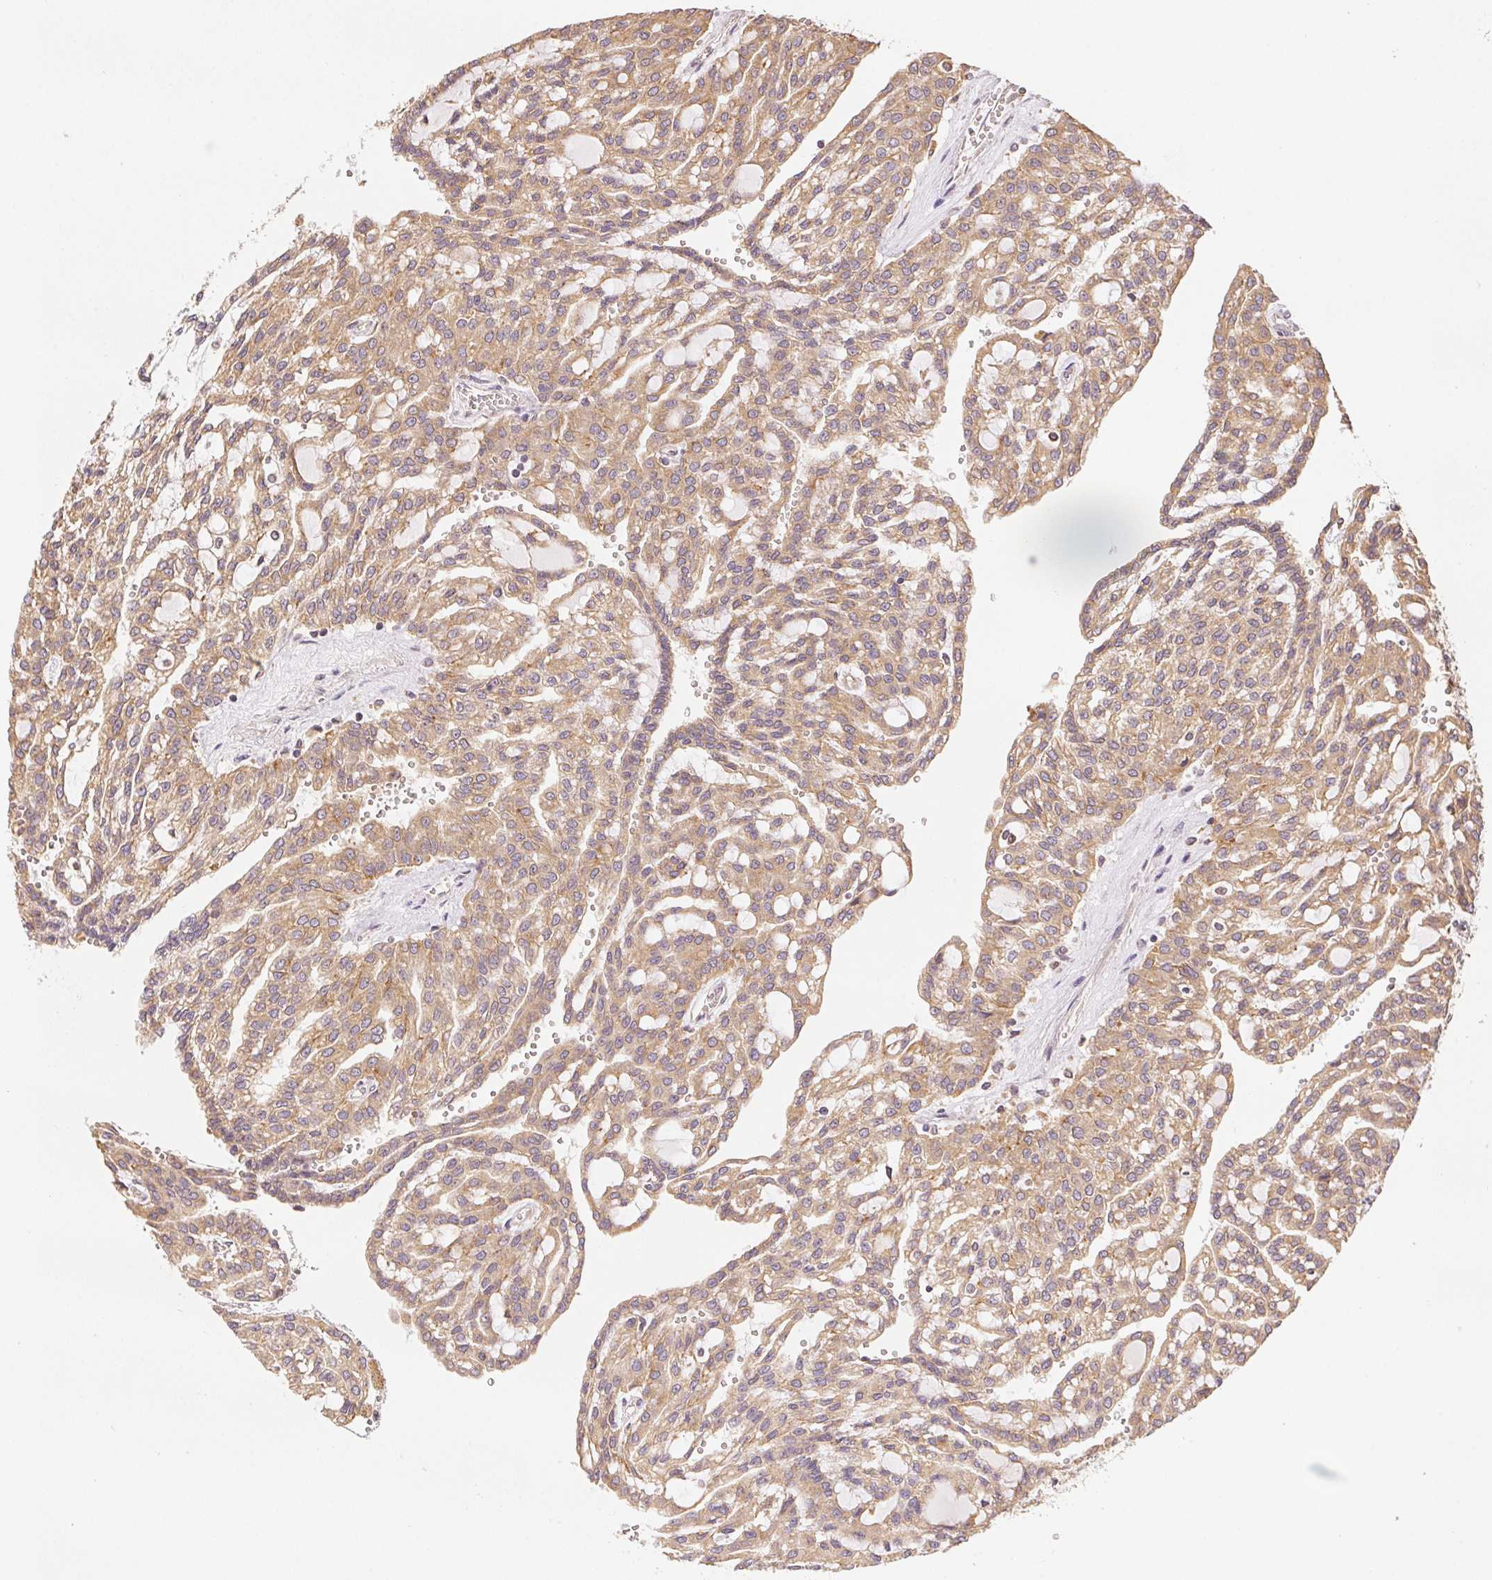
{"staining": {"intensity": "moderate", "quantity": ">75%", "location": "cytoplasmic/membranous"}, "tissue": "renal cancer", "cell_type": "Tumor cells", "image_type": "cancer", "snomed": [{"axis": "morphology", "description": "Adenocarcinoma, NOS"}, {"axis": "topography", "description": "Kidney"}], "caption": "There is medium levels of moderate cytoplasmic/membranous expression in tumor cells of adenocarcinoma (renal), as demonstrated by immunohistochemical staining (brown color).", "gene": "SEZ6L2", "patient": {"sex": "male", "age": 63}}